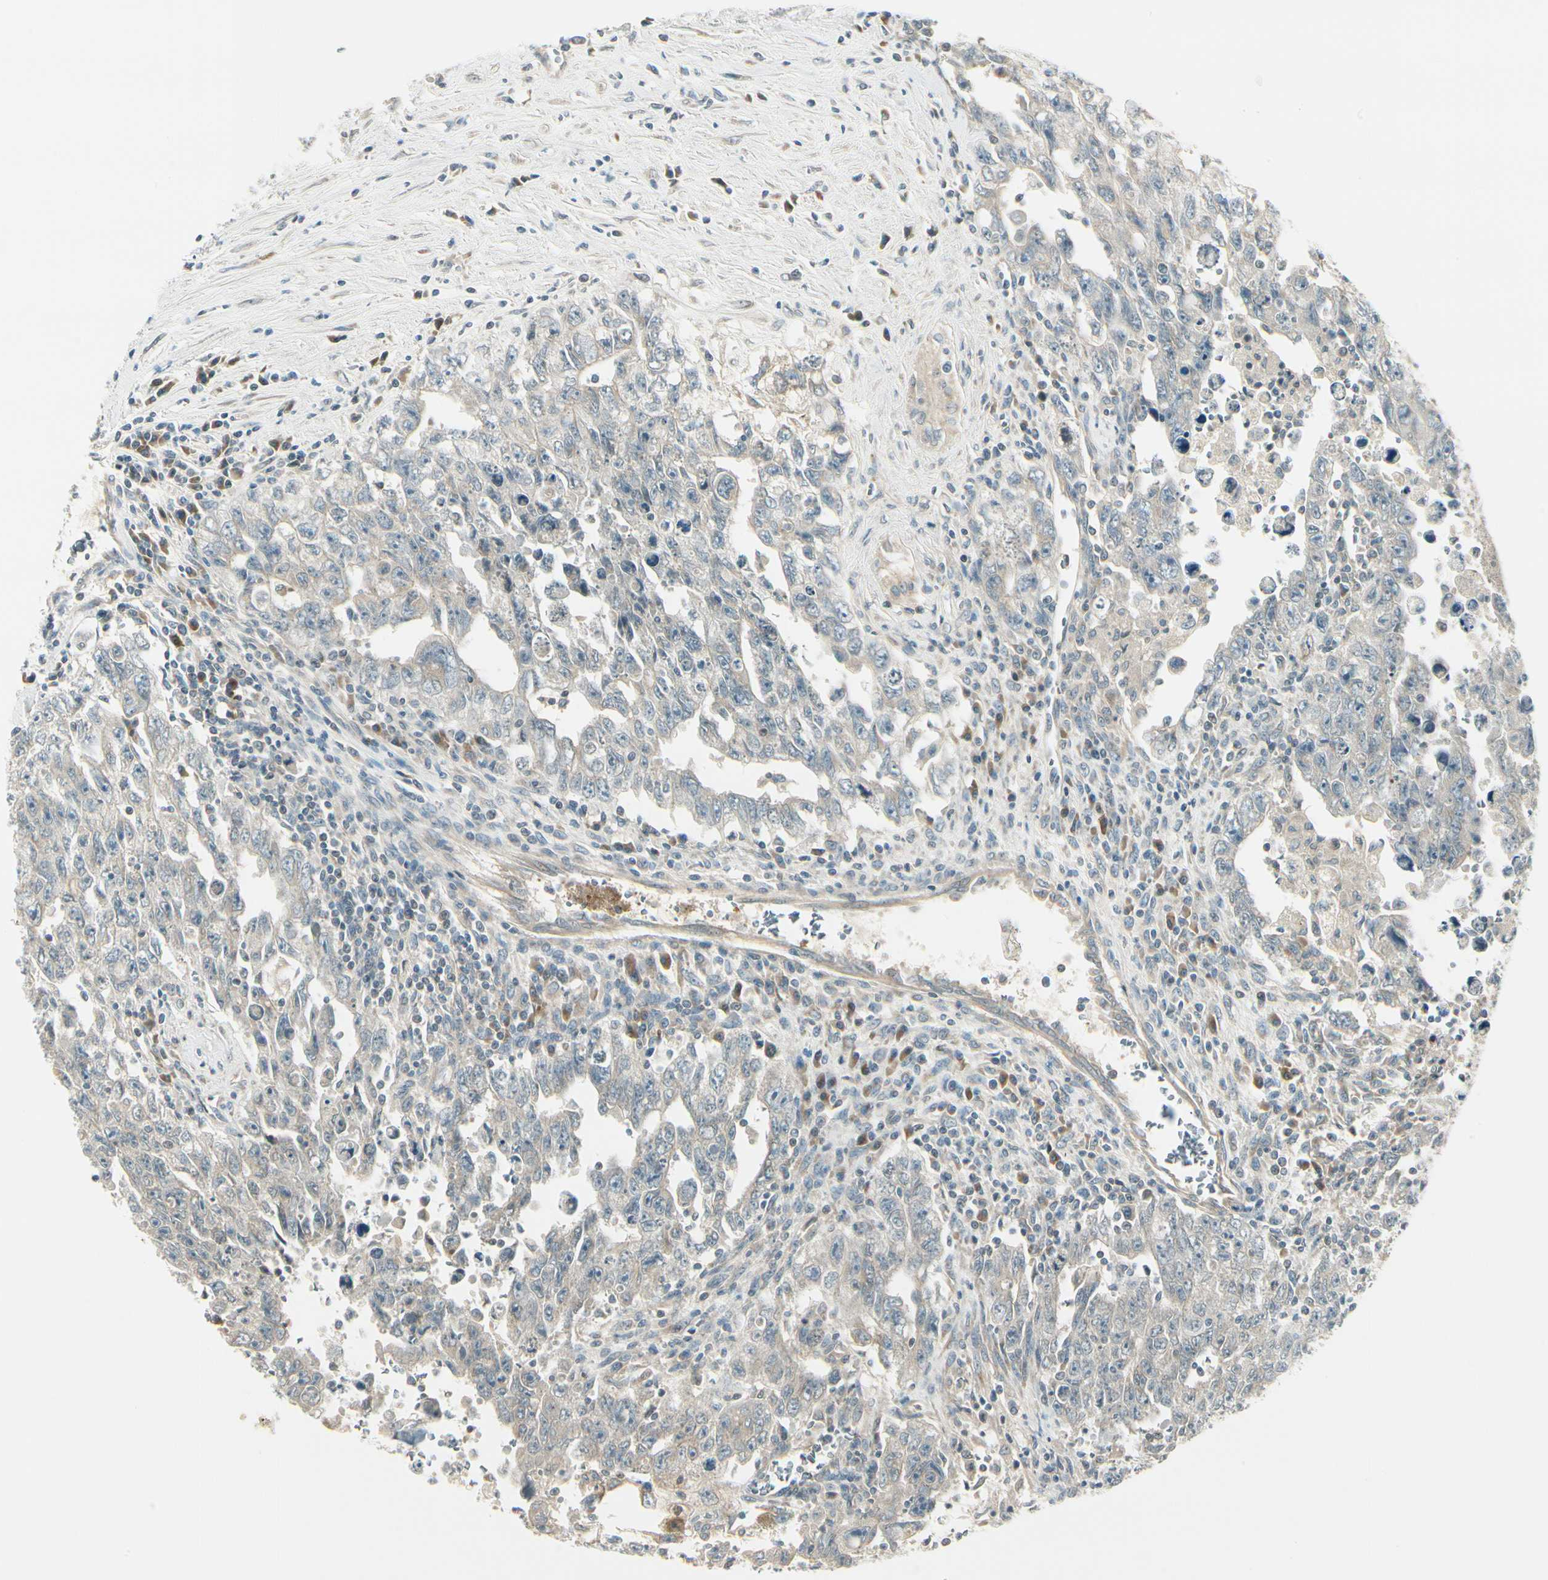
{"staining": {"intensity": "negative", "quantity": "none", "location": "none"}, "tissue": "testis cancer", "cell_type": "Tumor cells", "image_type": "cancer", "snomed": [{"axis": "morphology", "description": "Carcinoma, Embryonal, NOS"}, {"axis": "topography", "description": "Testis"}], "caption": "Immunohistochemistry (IHC) micrograph of embryonal carcinoma (testis) stained for a protein (brown), which exhibits no positivity in tumor cells.", "gene": "BNIP1", "patient": {"sex": "male", "age": 28}}